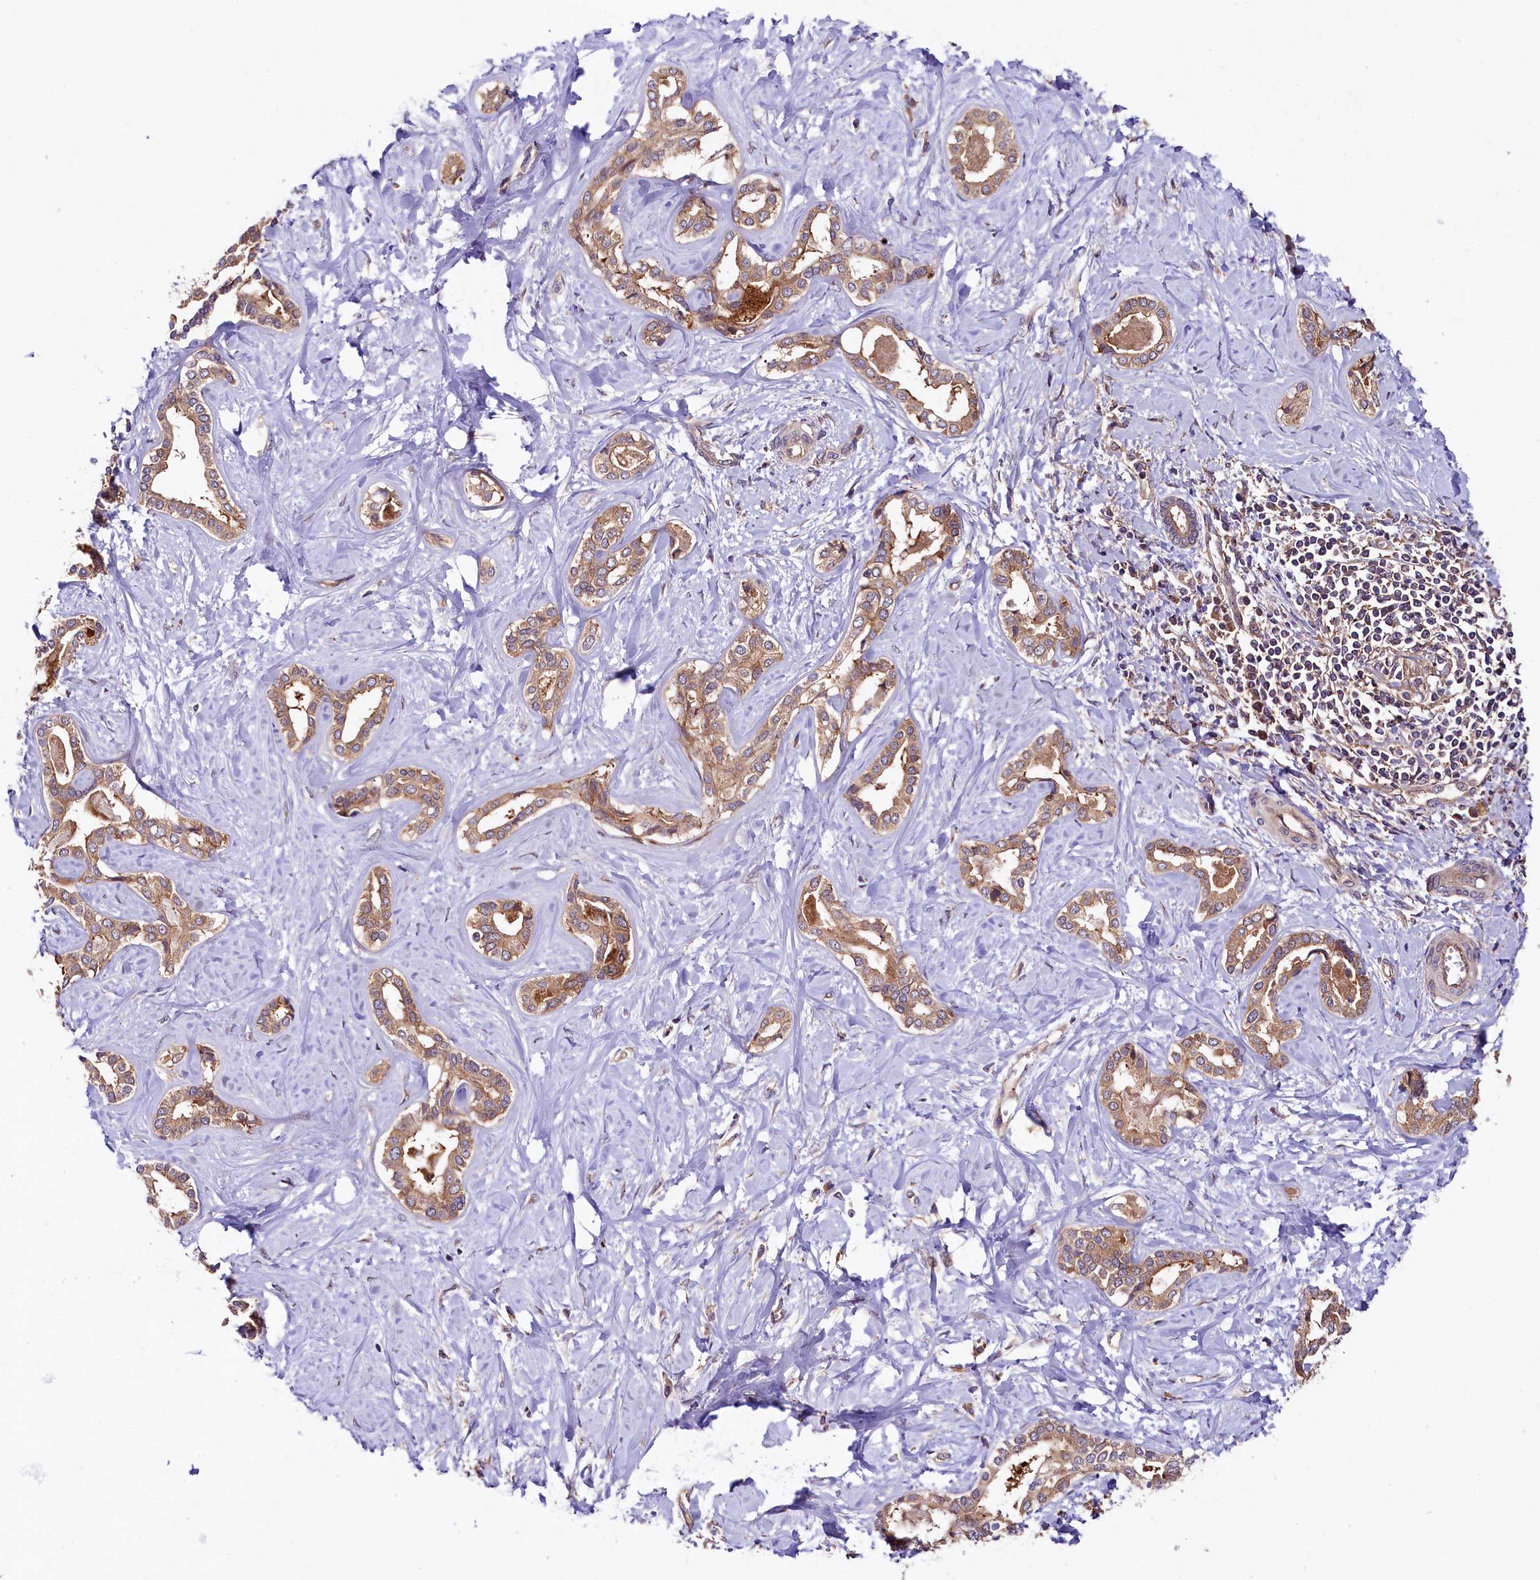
{"staining": {"intensity": "weak", "quantity": ">75%", "location": "cytoplasmic/membranous"}, "tissue": "liver cancer", "cell_type": "Tumor cells", "image_type": "cancer", "snomed": [{"axis": "morphology", "description": "Cholangiocarcinoma"}, {"axis": "topography", "description": "Liver"}], "caption": "Liver cancer tissue shows weak cytoplasmic/membranous staining in approximately >75% of tumor cells", "gene": "VPS35", "patient": {"sex": "female", "age": 77}}